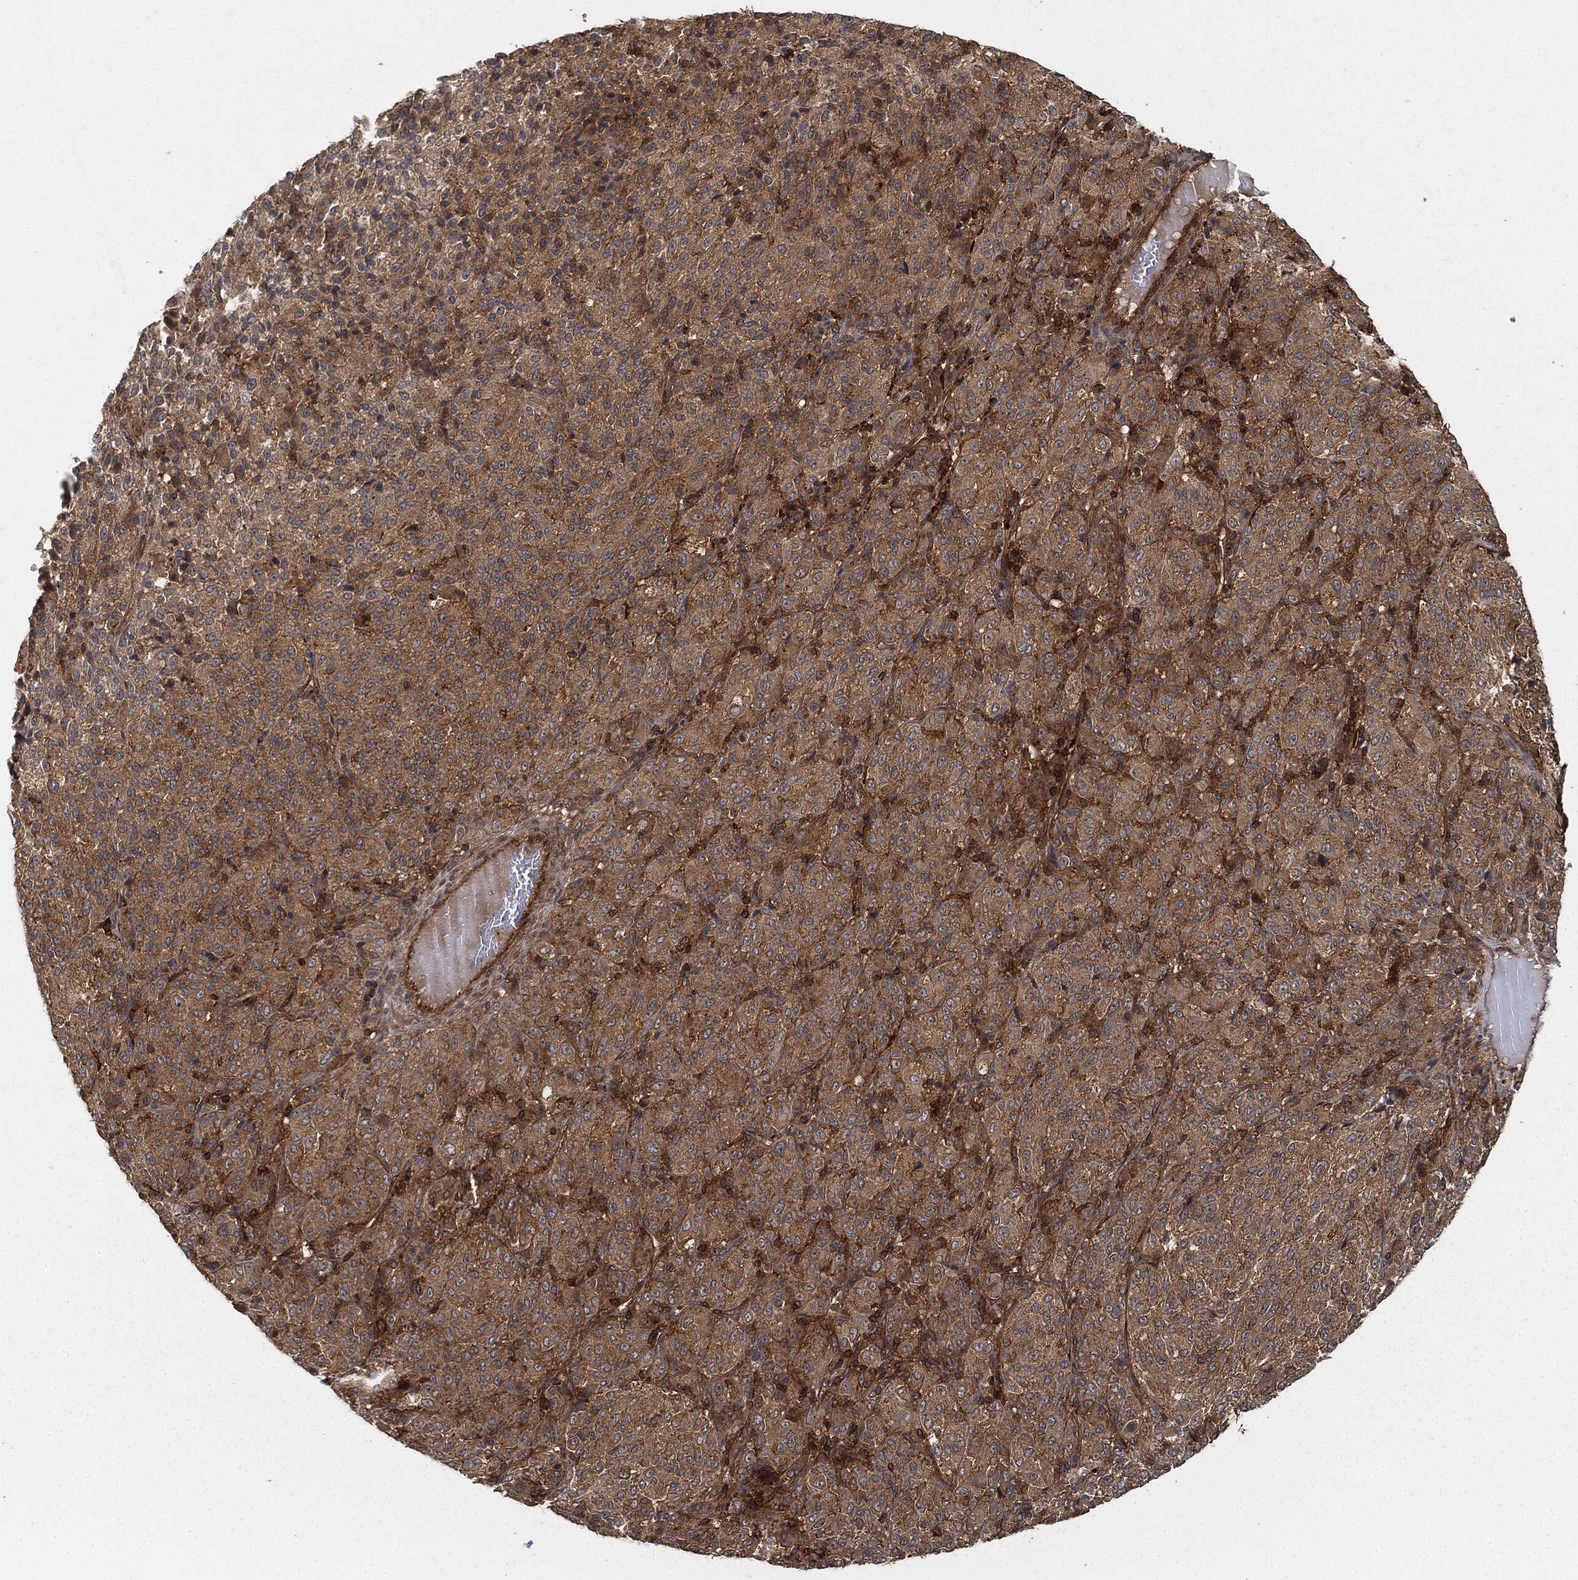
{"staining": {"intensity": "strong", "quantity": "25%-75%", "location": "cytoplasmic/membranous"}, "tissue": "melanoma", "cell_type": "Tumor cells", "image_type": "cancer", "snomed": [{"axis": "morphology", "description": "Malignant melanoma, Metastatic site"}, {"axis": "topography", "description": "Brain"}], "caption": "Protein positivity by immunohistochemistry exhibits strong cytoplasmic/membranous expression in approximately 25%-75% of tumor cells in melanoma. The protein of interest is stained brown, and the nuclei are stained in blue (DAB (3,3'-diaminobenzidine) IHC with brightfield microscopy, high magnification).", "gene": "TPT1", "patient": {"sex": "female", "age": 56}}